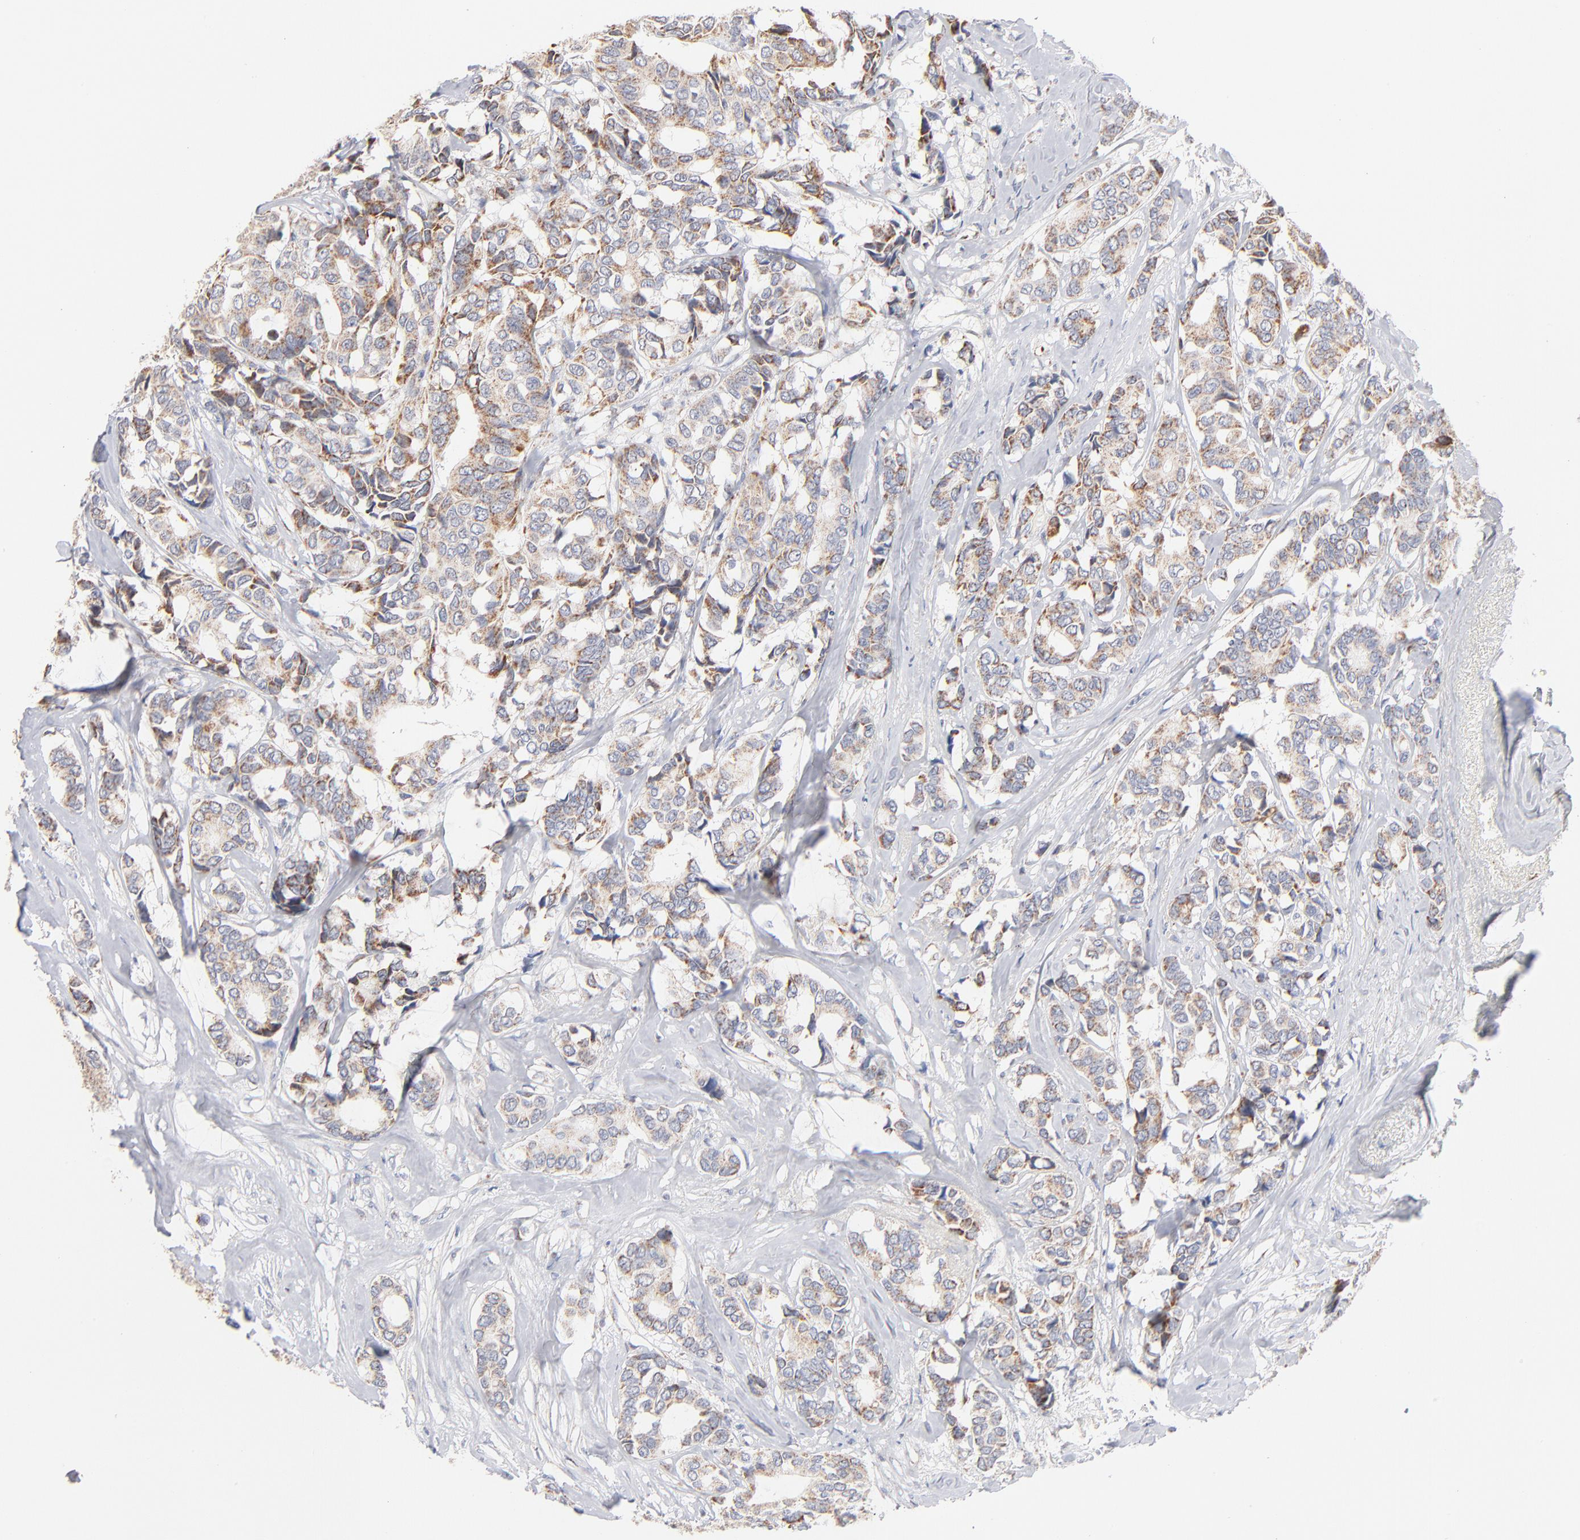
{"staining": {"intensity": "moderate", "quantity": ">75%", "location": "cytoplasmic/membranous"}, "tissue": "breast cancer", "cell_type": "Tumor cells", "image_type": "cancer", "snomed": [{"axis": "morphology", "description": "Duct carcinoma"}, {"axis": "topography", "description": "Breast"}], "caption": "Breast invasive ductal carcinoma stained with immunohistochemistry demonstrates moderate cytoplasmic/membranous expression in approximately >75% of tumor cells.", "gene": "MRPL58", "patient": {"sex": "female", "age": 87}}